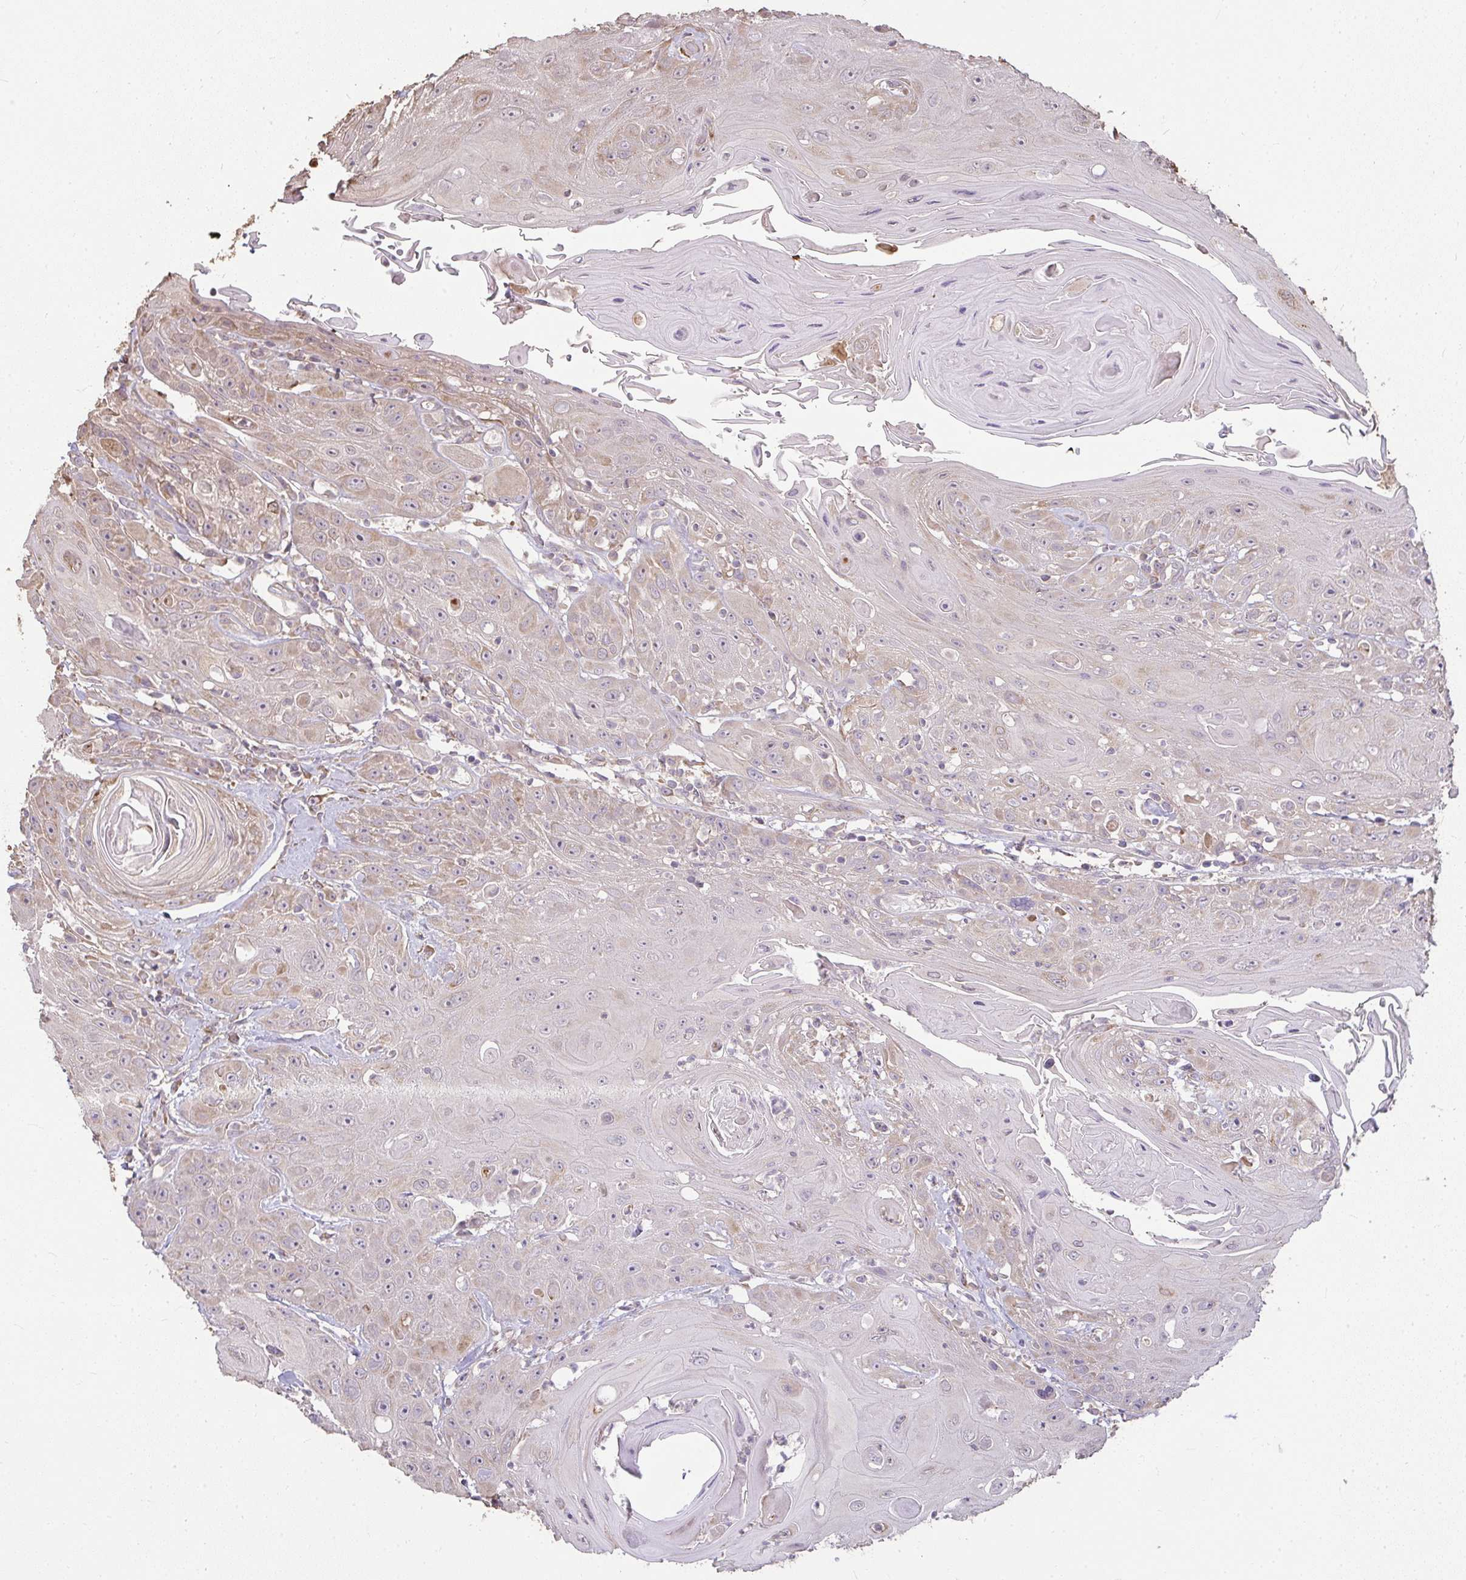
{"staining": {"intensity": "moderate", "quantity": "<25%", "location": "cytoplasmic/membranous"}, "tissue": "head and neck cancer", "cell_type": "Tumor cells", "image_type": "cancer", "snomed": [{"axis": "morphology", "description": "Squamous cell carcinoma, NOS"}, {"axis": "topography", "description": "Head-Neck"}], "caption": "A brown stain shows moderate cytoplasmic/membranous staining of a protein in human head and neck squamous cell carcinoma tumor cells.", "gene": "BRINP3", "patient": {"sex": "female", "age": 59}}